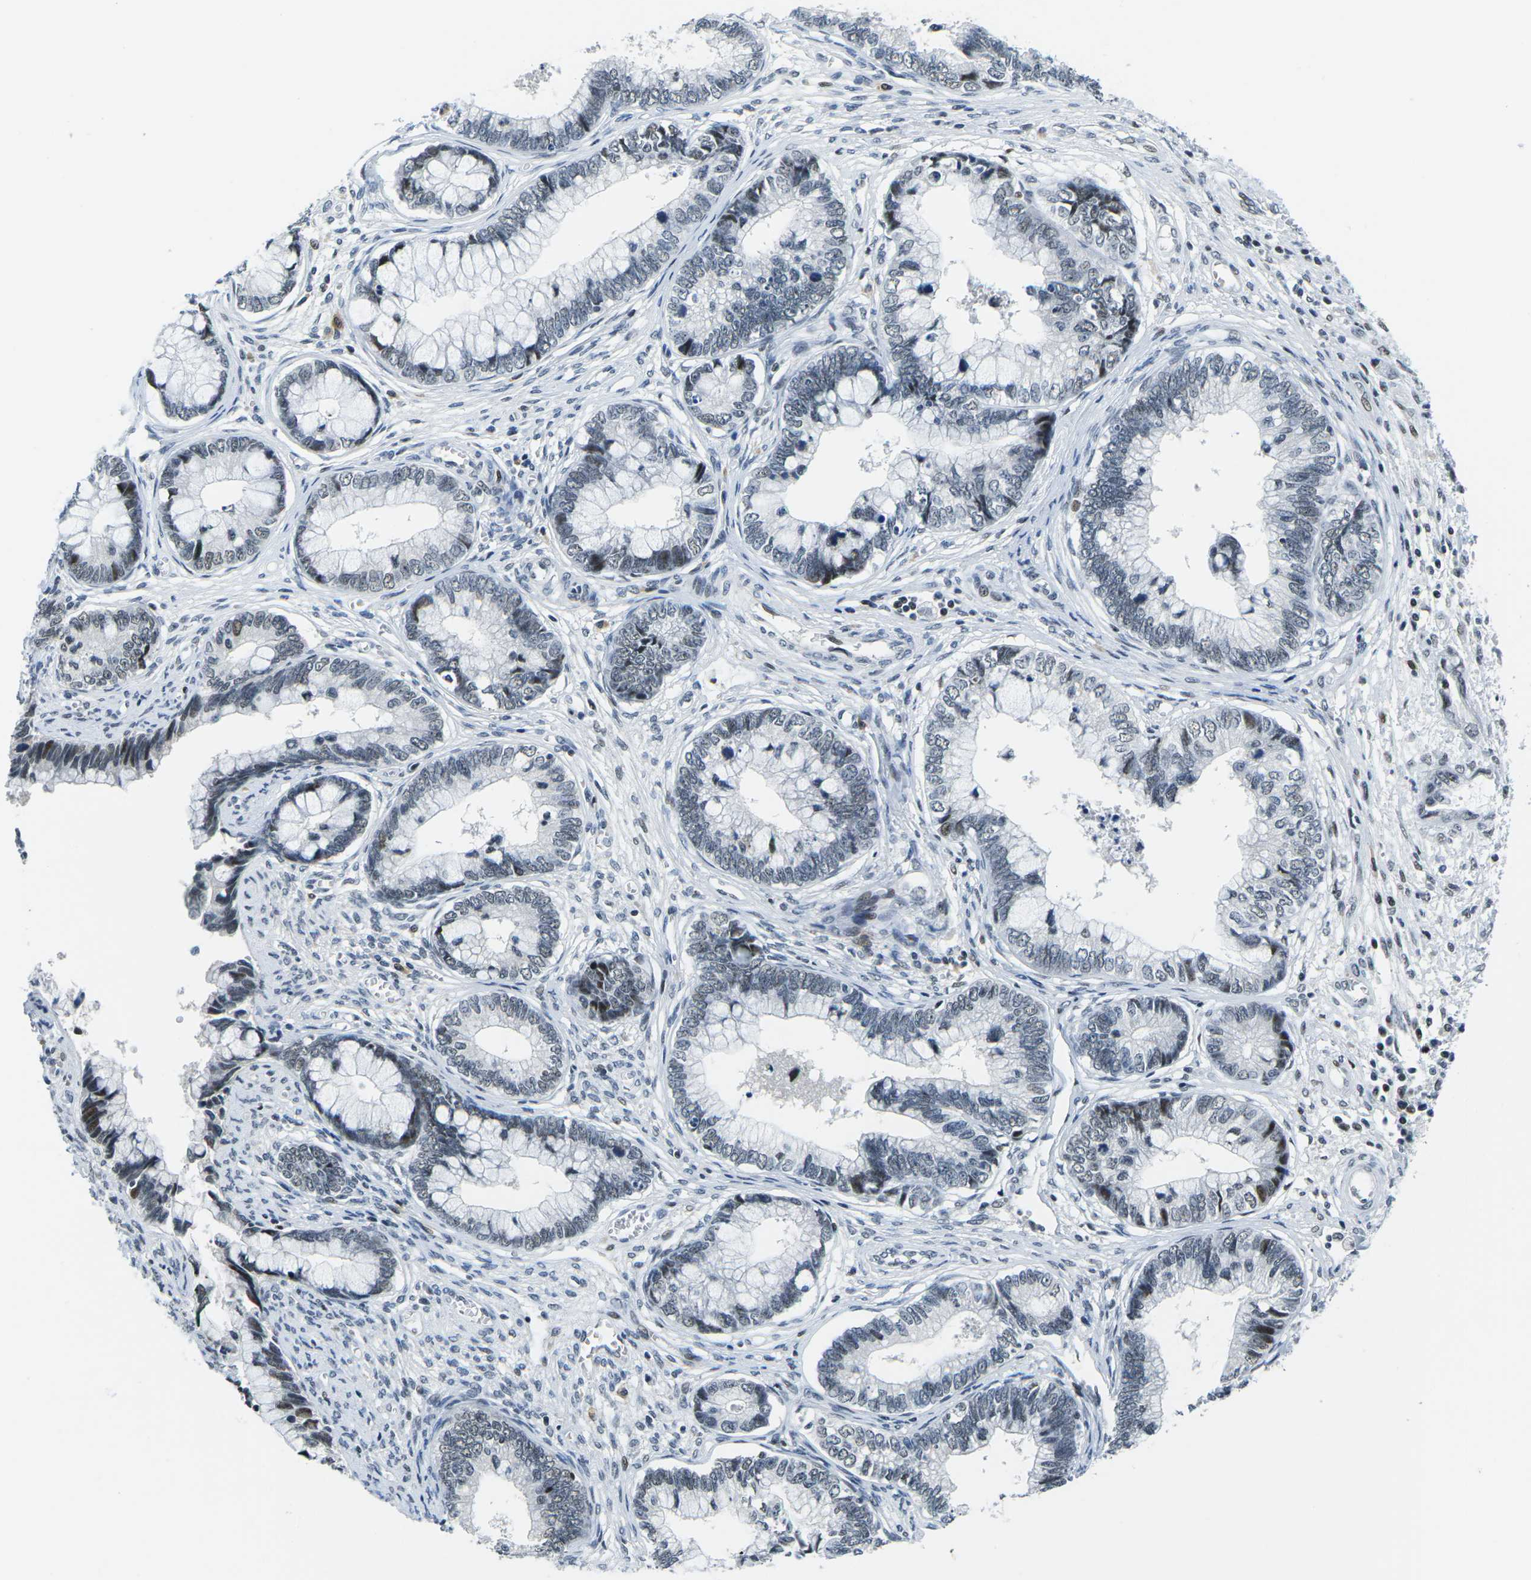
{"staining": {"intensity": "weak", "quantity": "<25%", "location": "nuclear"}, "tissue": "cervical cancer", "cell_type": "Tumor cells", "image_type": "cancer", "snomed": [{"axis": "morphology", "description": "Adenocarcinoma, NOS"}, {"axis": "topography", "description": "Cervix"}], "caption": "Tumor cells show no significant protein positivity in cervical adenocarcinoma.", "gene": "PRPF8", "patient": {"sex": "female", "age": 44}}